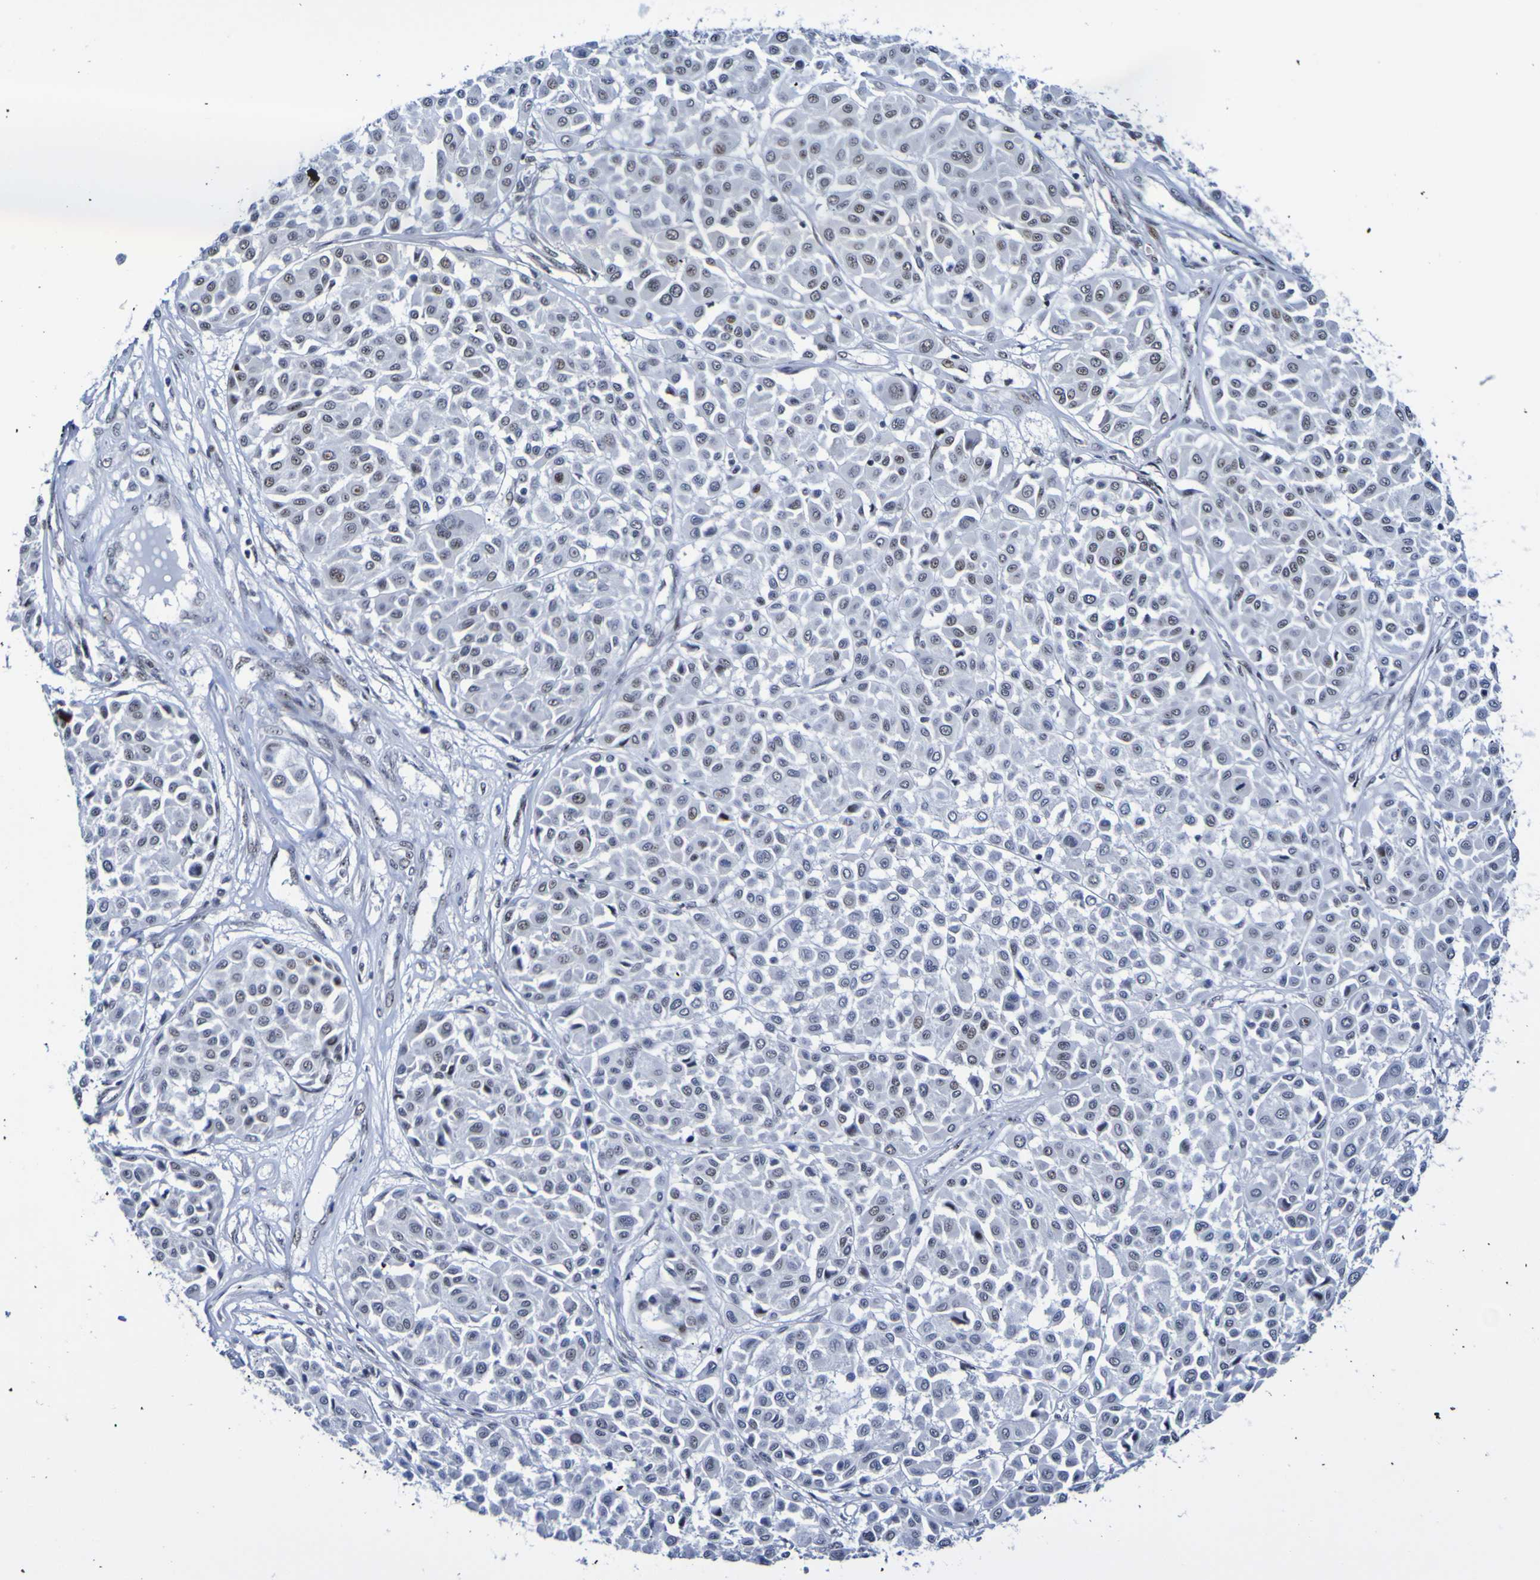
{"staining": {"intensity": "weak", "quantity": "<25%", "location": "nuclear"}, "tissue": "melanoma", "cell_type": "Tumor cells", "image_type": "cancer", "snomed": [{"axis": "morphology", "description": "Malignant melanoma, Metastatic site"}, {"axis": "topography", "description": "Soft tissue"}], "caption": "Immunohistochemistry of malignant melanoma (metastatic site) exhibits no positivity in tumor cells.", "gene": "CDC5L", "patient": {"sex": "male", "age": 41}}